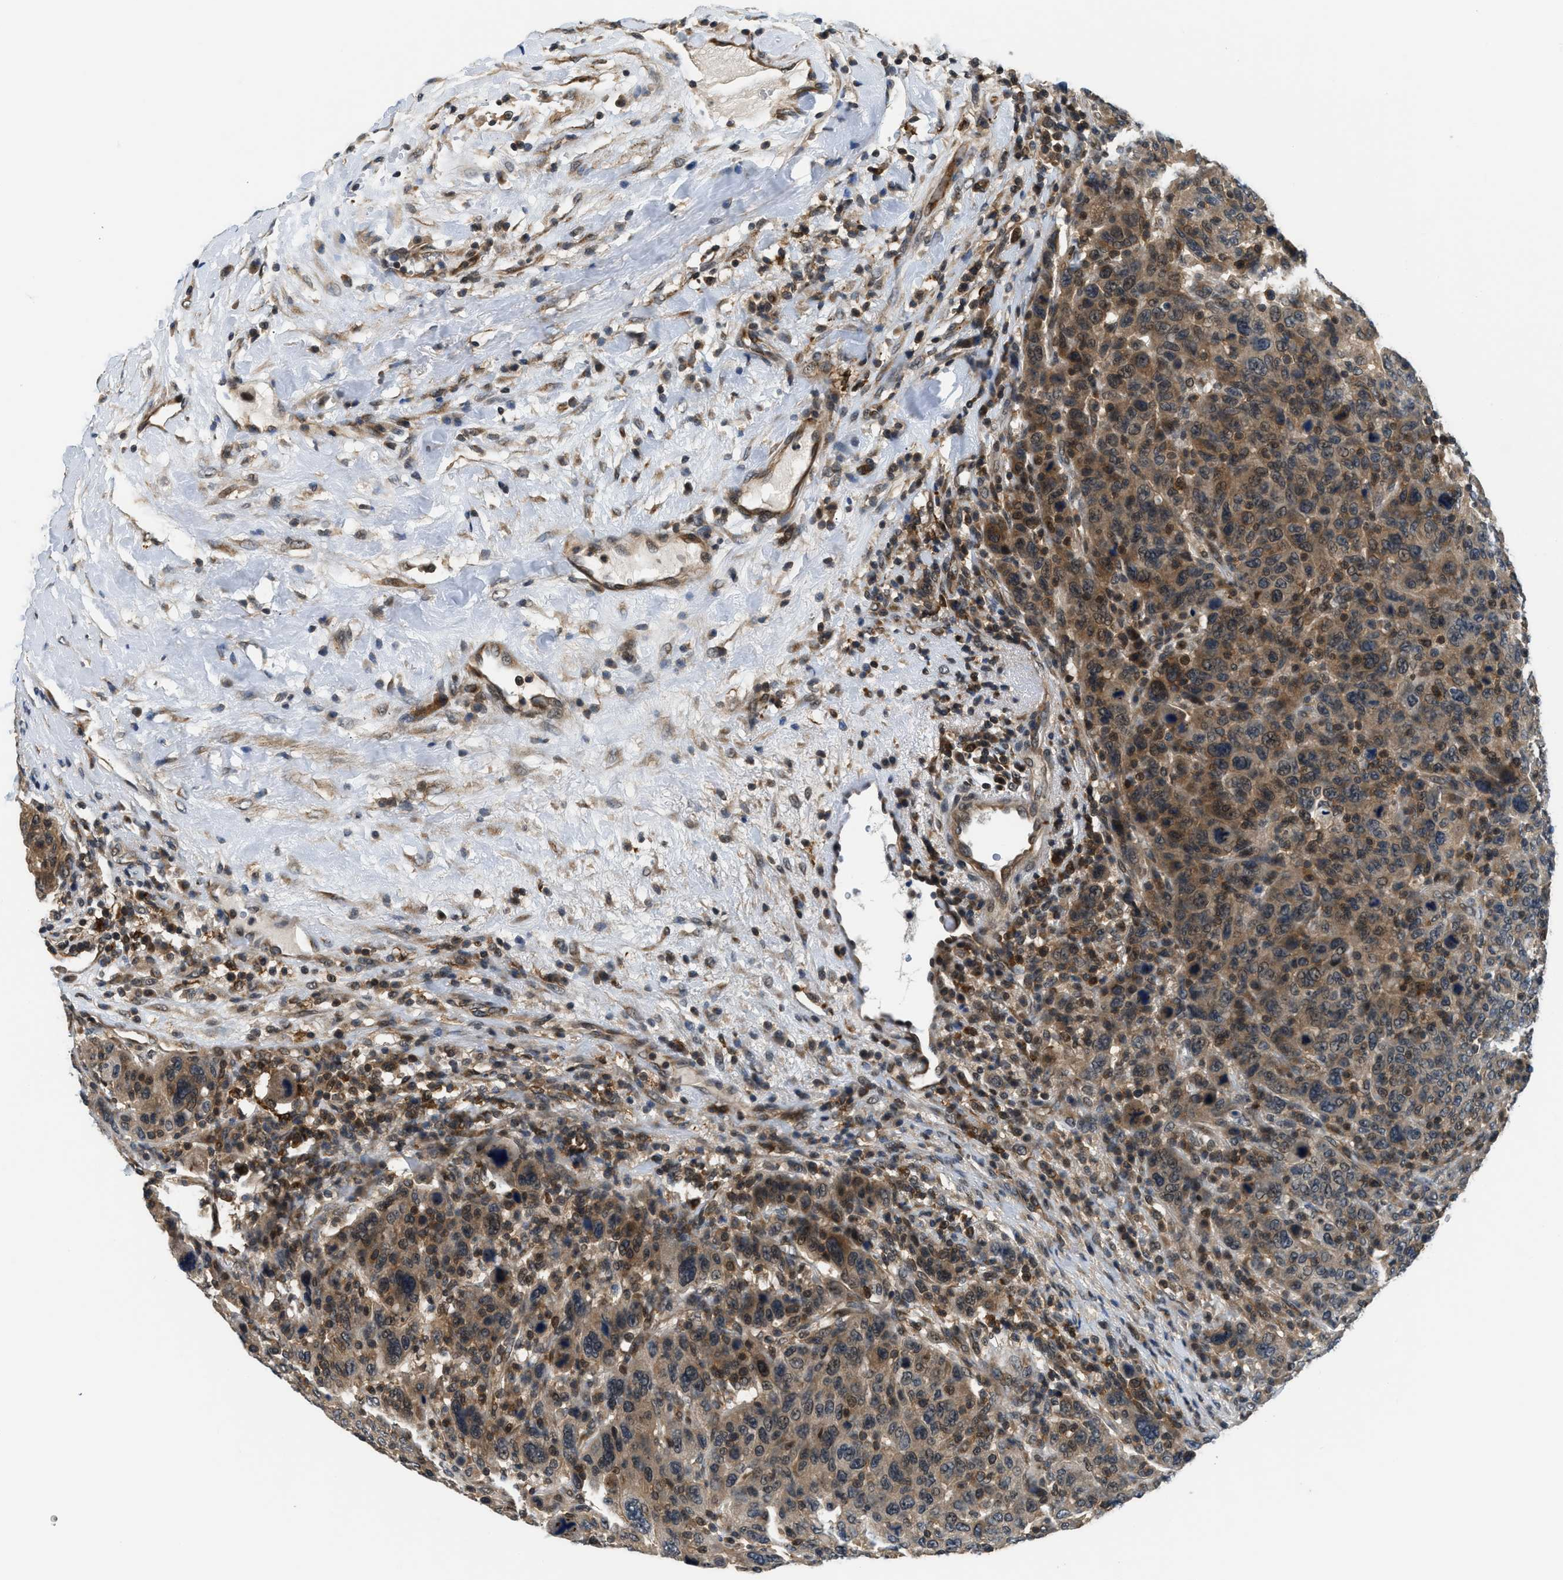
{"staining": {"intensity": "moderate", "quantity": ">75%", "location": "cytoplasmic/membranous"}, "tissue": "breast cancer", "cell_type": "Tumor cells", "image_type": "cancer", "snomed": [{"axis": "morphology", "description": "Duct carcinoma"}, {"axis": "topography", "description": "Breast"}], "caption": "Immunohistochemical staining of human breast cancer (invasive ductal carcinoma) demonstrates moderate cytoplasmic/membranous protein staining in about >75% of tumor cells. (Brightfield microscopy of DAB IHC at high magnification).", "gene": "MTMR1", "patient": {"sex": "female", "age": 37}}